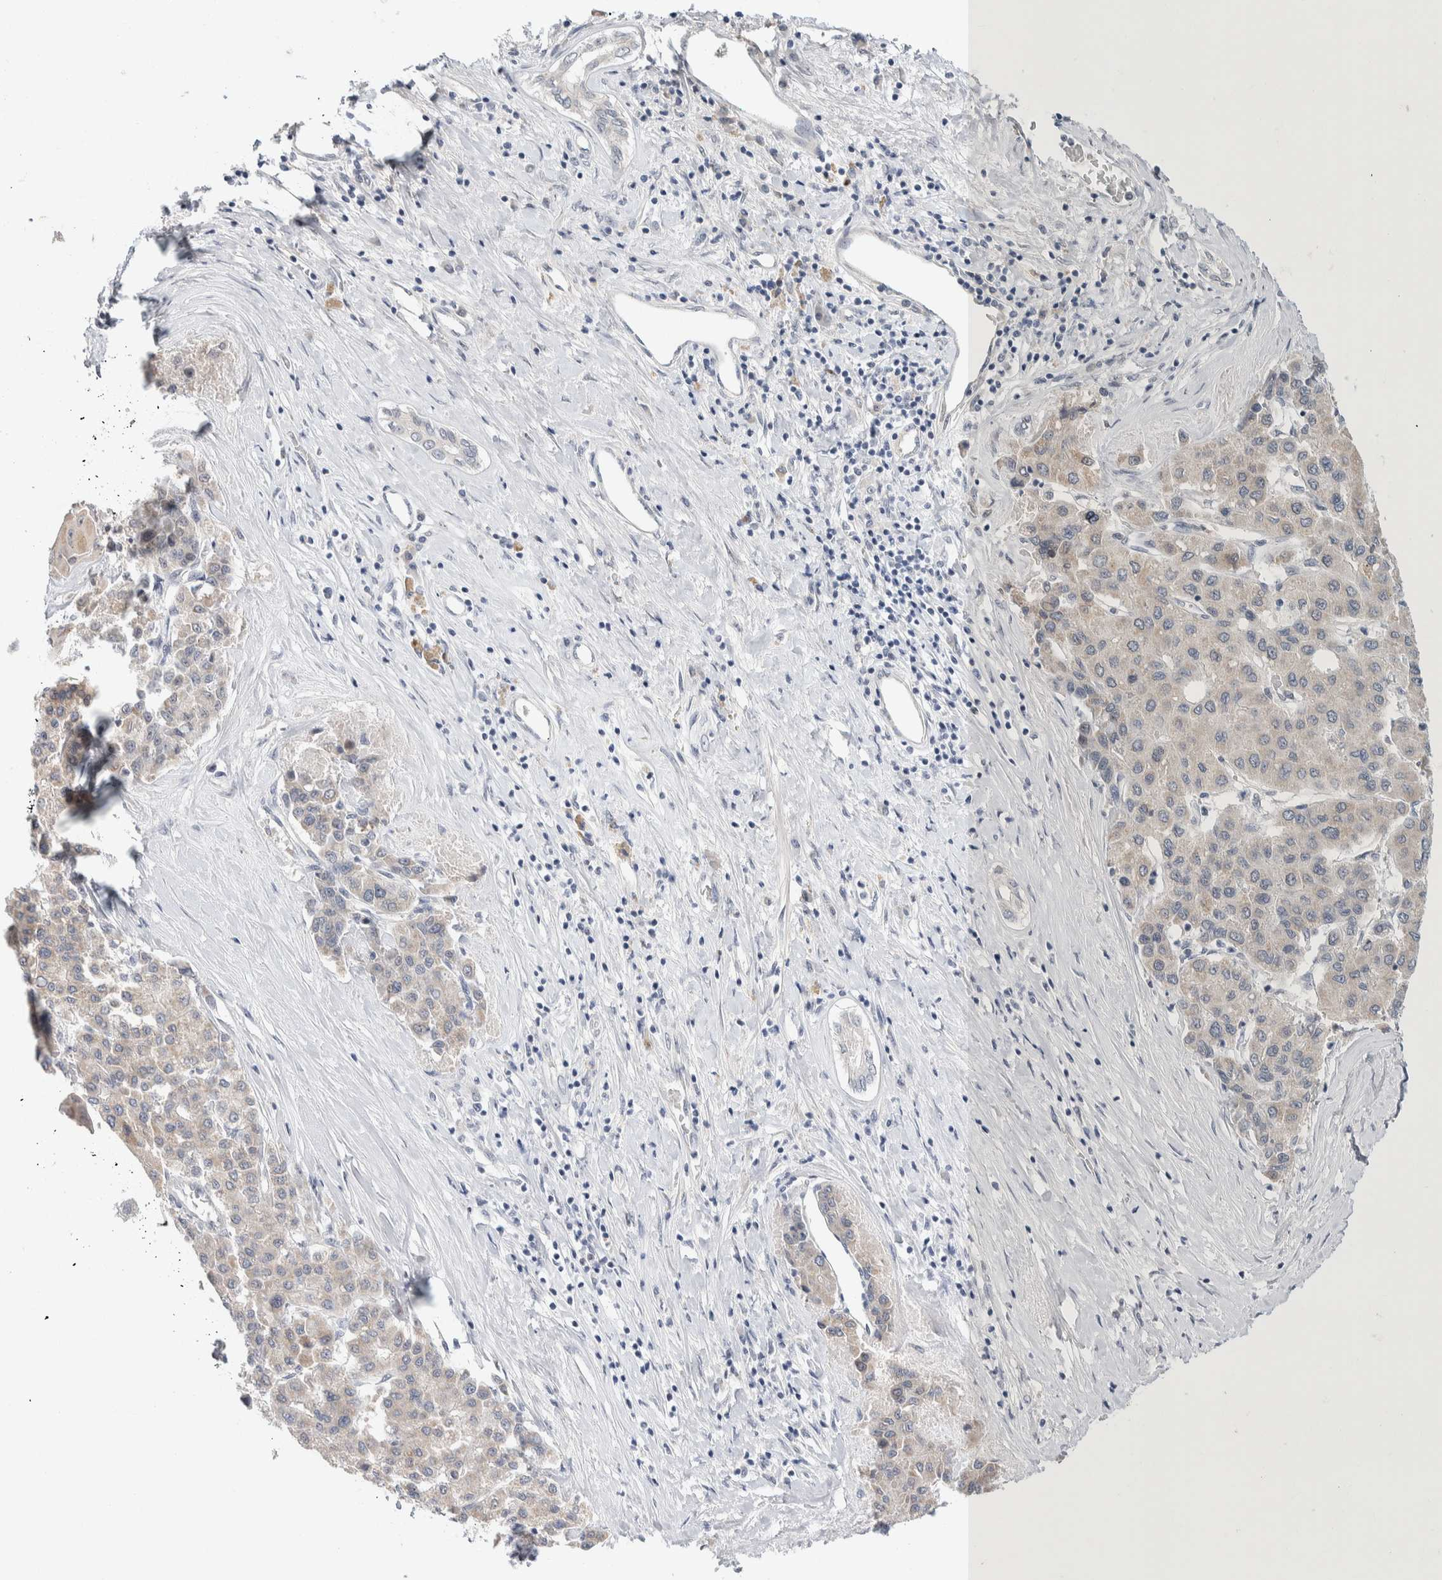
{"staining": {"intensity": "weak", "quantity": "<25%", "location": "cytoplasmic/membranous"}, "tissue": "liver cancer", "cell_type": "Tumor cells", "image_type": "cancer", "snomed": [{"axis": "morphology", "description": "Carcinoma, Hepatocellular, NOS"}, {"axis": "topography", "description": "Liver"}], "caption": "Immunohistochemistry (IHC) of human liver cancer (hepatocellular carcinoma) exhibits no staining in tumor cells.", "gene": "CRAT", "patient": {"sex": "male", "age": 65}}